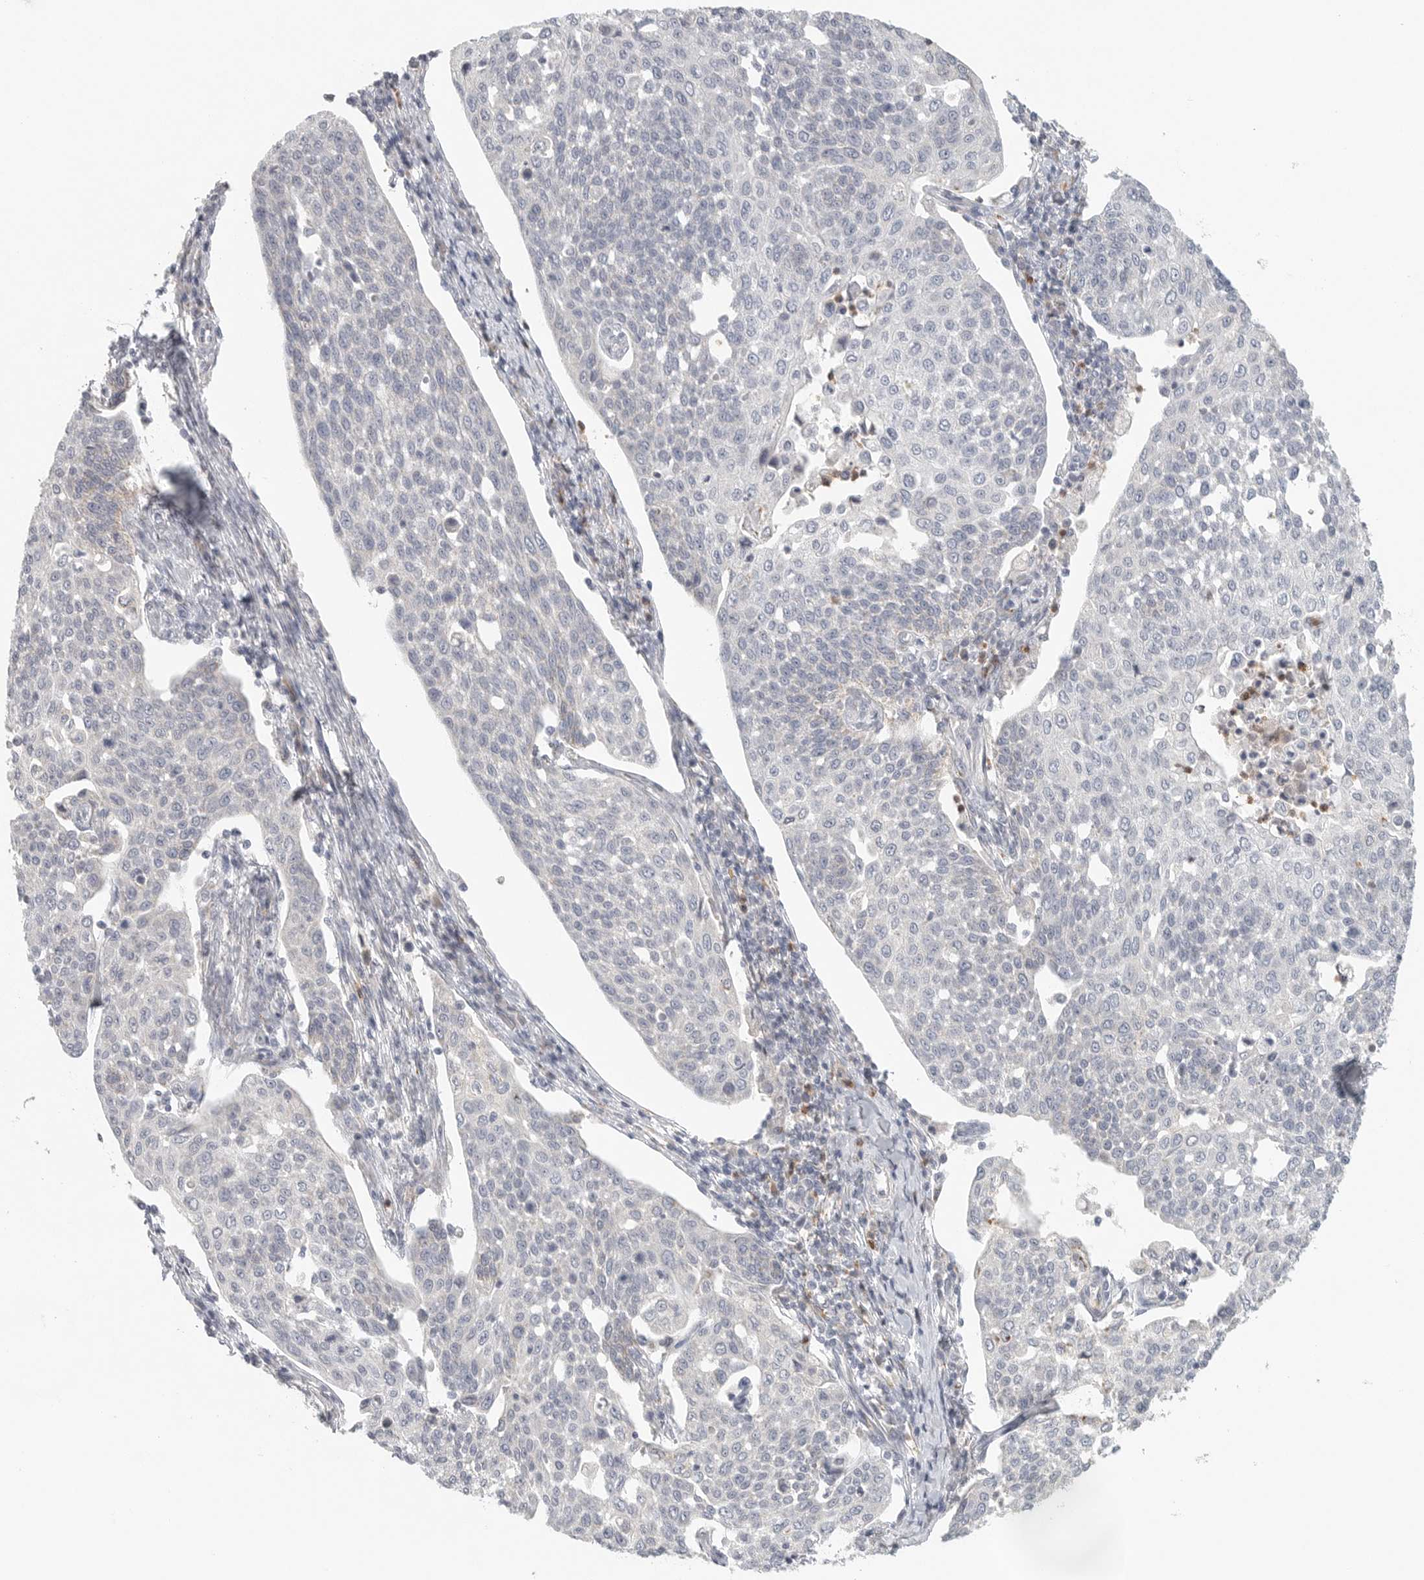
{"staining": {"intensity": "negative", "quantity": "none", "location": "none"}, "tissue": "cervical cancer", "cell_type": "Tumor cells", "image_type": "cancer", "snomed": [{"axis": "morphology", "description": "Squamous cell carcinoma, NOS"}, {"axis": "topography", "description": "Cervix"}], "caption": "Immunohistochemical staining of cervical squamous cell carcinoma displays no significant positivity in tumor cells. The staining was performed using DAB to visualize the protein expression in brown, while the nuclei were stained in blue with hematoxylin (Magnification: 20x).", "gene": "SLC25A26", "patient": {"sex": "female", "age": 34}}